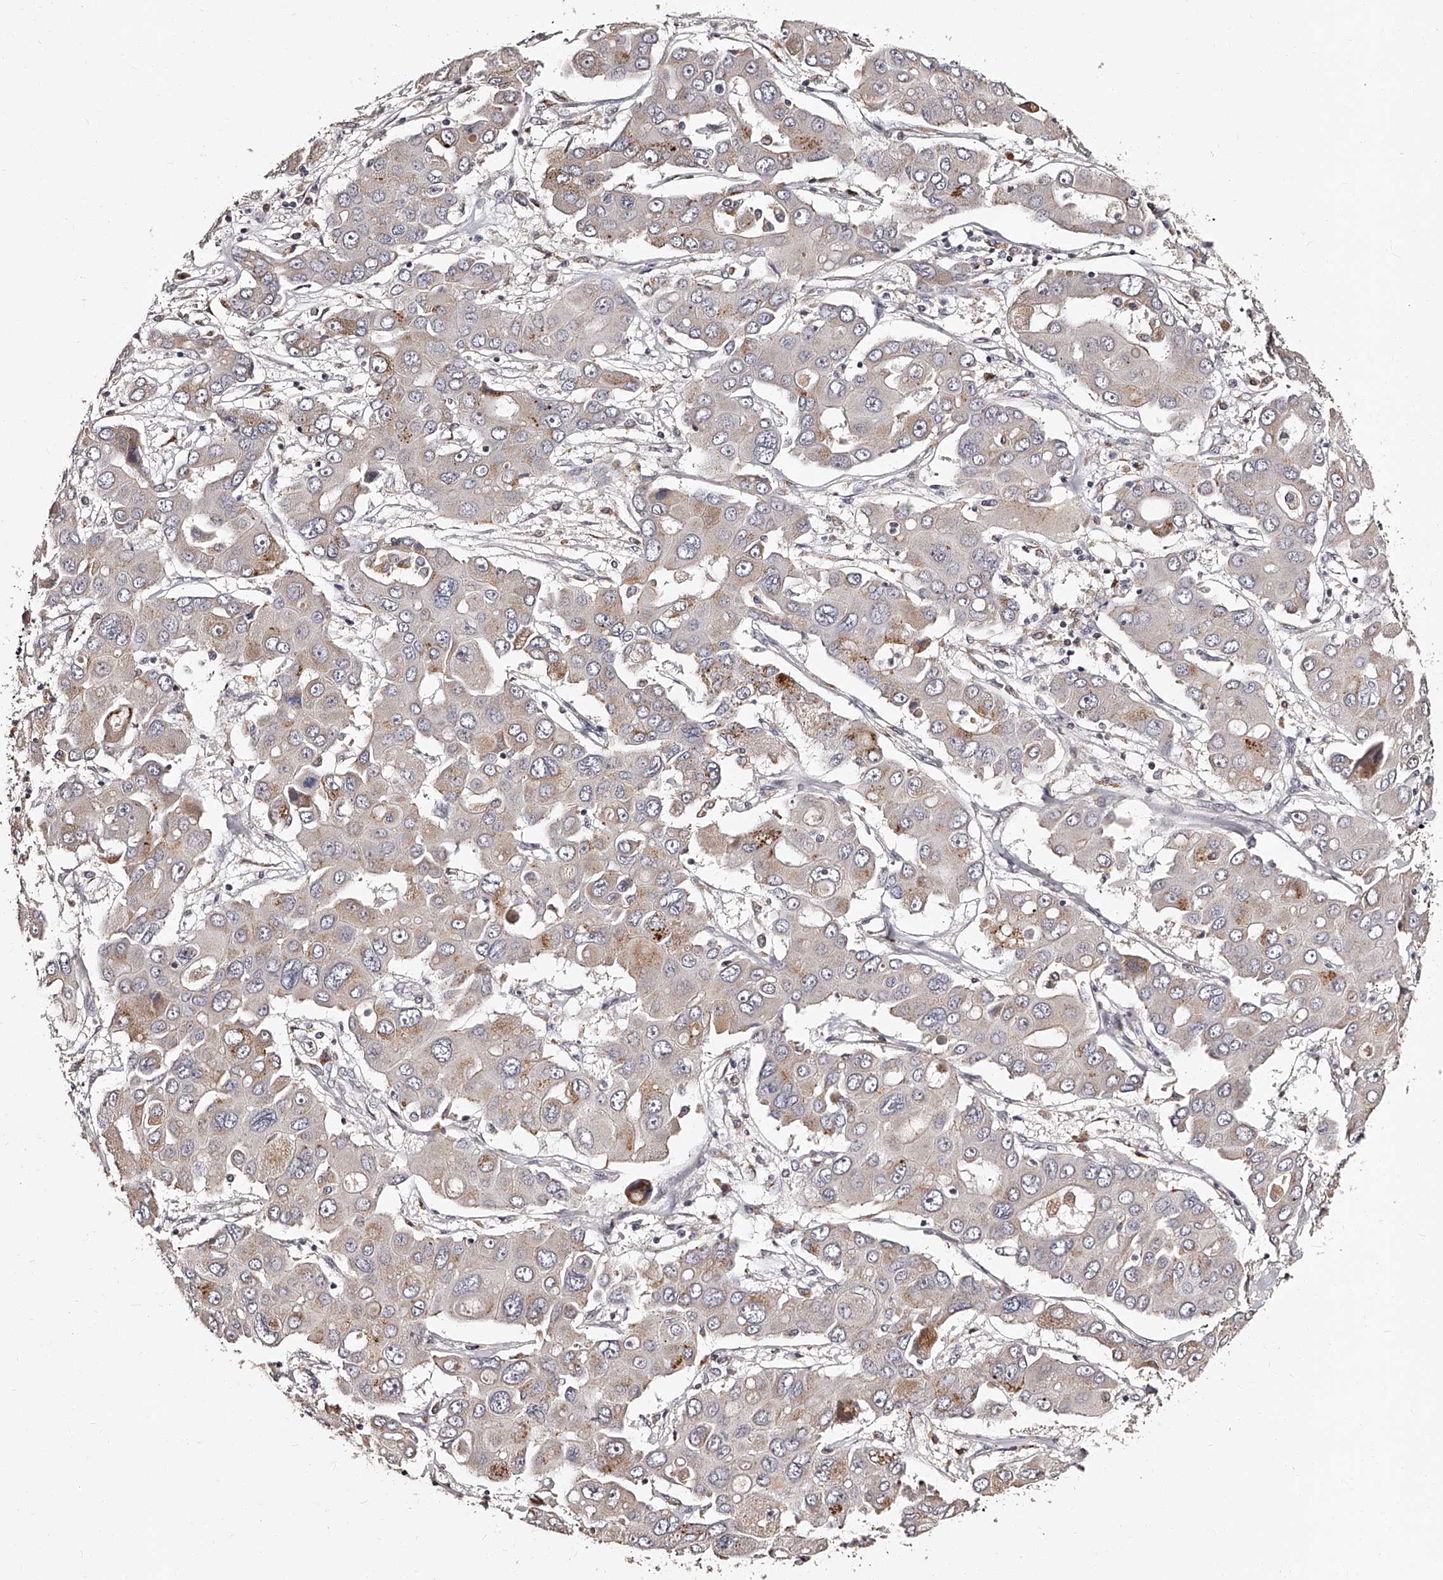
{"staining": {"intensity": "moderate", "quantity": "<25%", "location": "cytoplasmic/membranous"}, "tissue": "liver cancer", "cell_type": "Tumor cells", "image_type": "cancer", "snomed": [{"axis": "morphology", "description": "Cholangiocarcinoma"}, {"axis": "topography", "description": "Liver"}], "caption": "Human cholangiocarcinoma (liver) stained for a protein (brown) displays moderate cytoplasmic/membranous positive expression in approximately <25% of tumor cells.", "gene": "RSC1A1", "patient": {"sex": "male", "age": 67}}